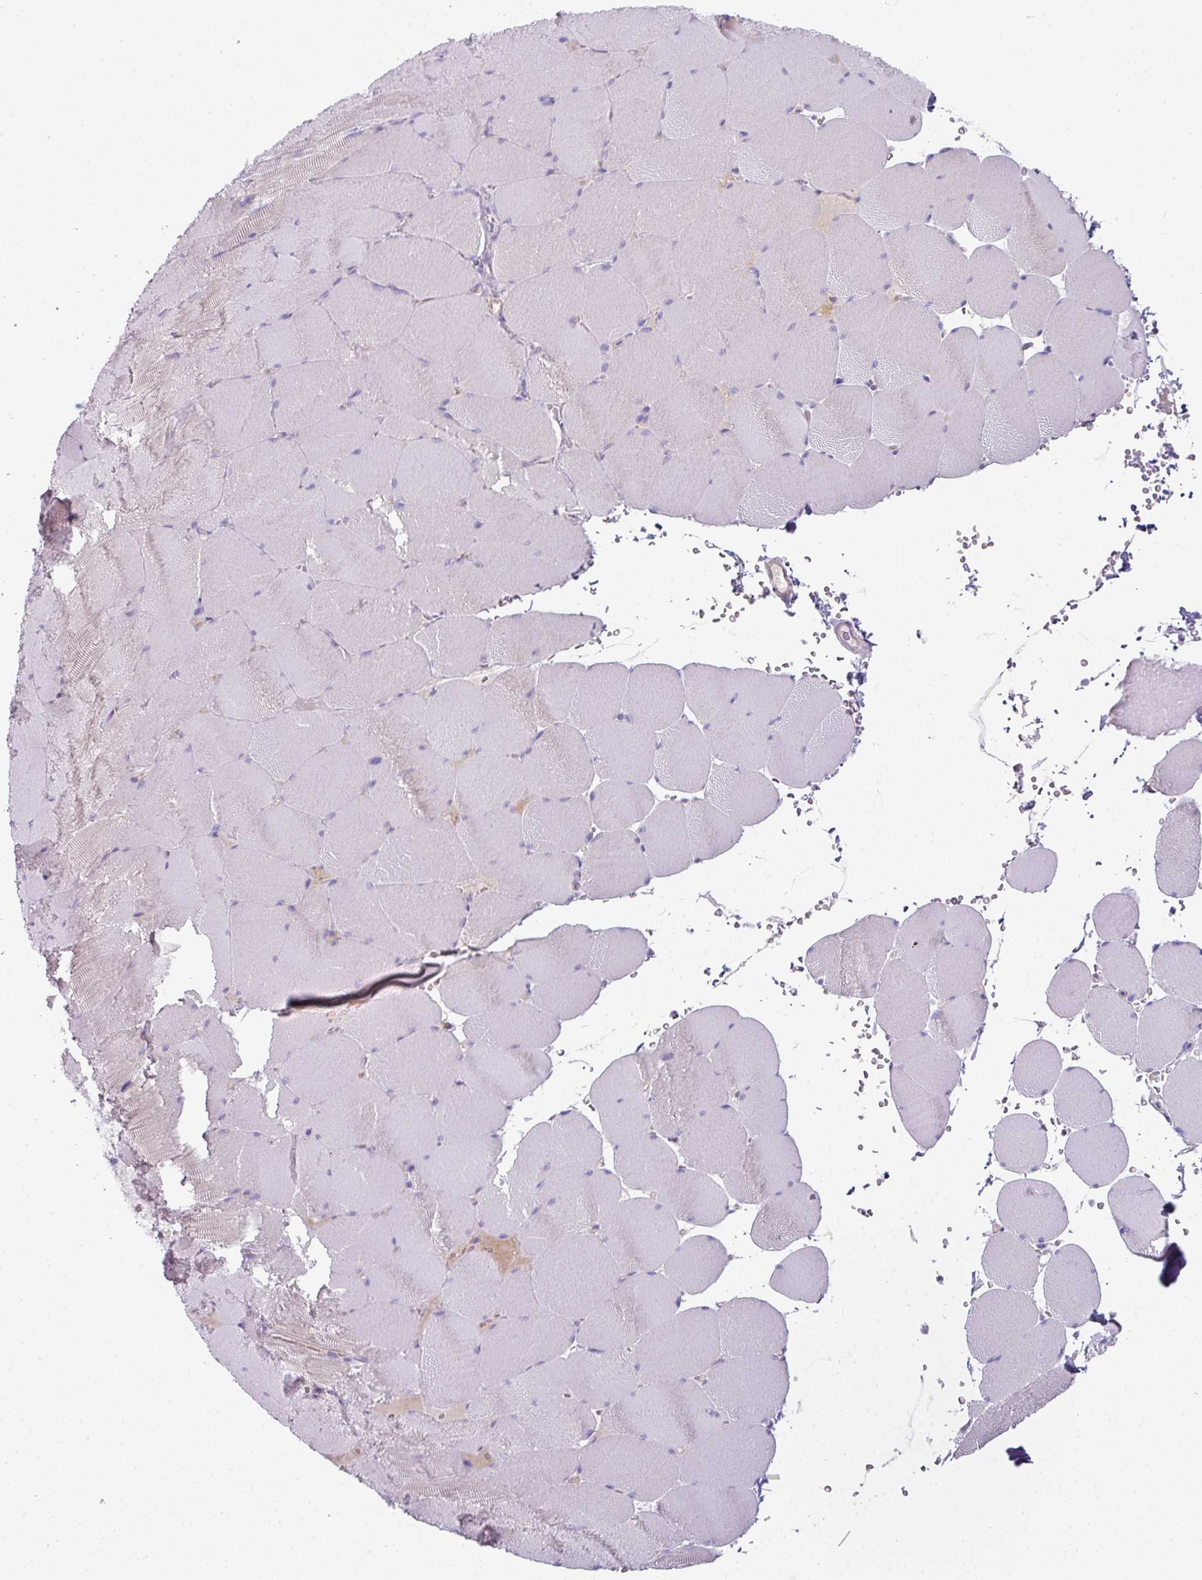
{"staining": {"intensity": "negative", "quantity": "none", "location": "none"}, "tissue": "skeletal muscle", "cell_type": "Myocytes", "image_type": "normal", "snomed": [{"axis": "morphology", "description": "Normal tissue, NOS"}, {"axis": "topography", "description": "Skeletal muscle"}, {"axis": "topography", "description": "Head-Neck"}], "caption": "Immunohistochemistry (IHC) of normal skeletal muscle demonstrates no positivity in myocytes. (DAB immunohistochemistry (IHC) visualized using brightfield microscopy, high magnification).", "gene": "OR52N1", "patient": {"sex": "male", "age": 66}}